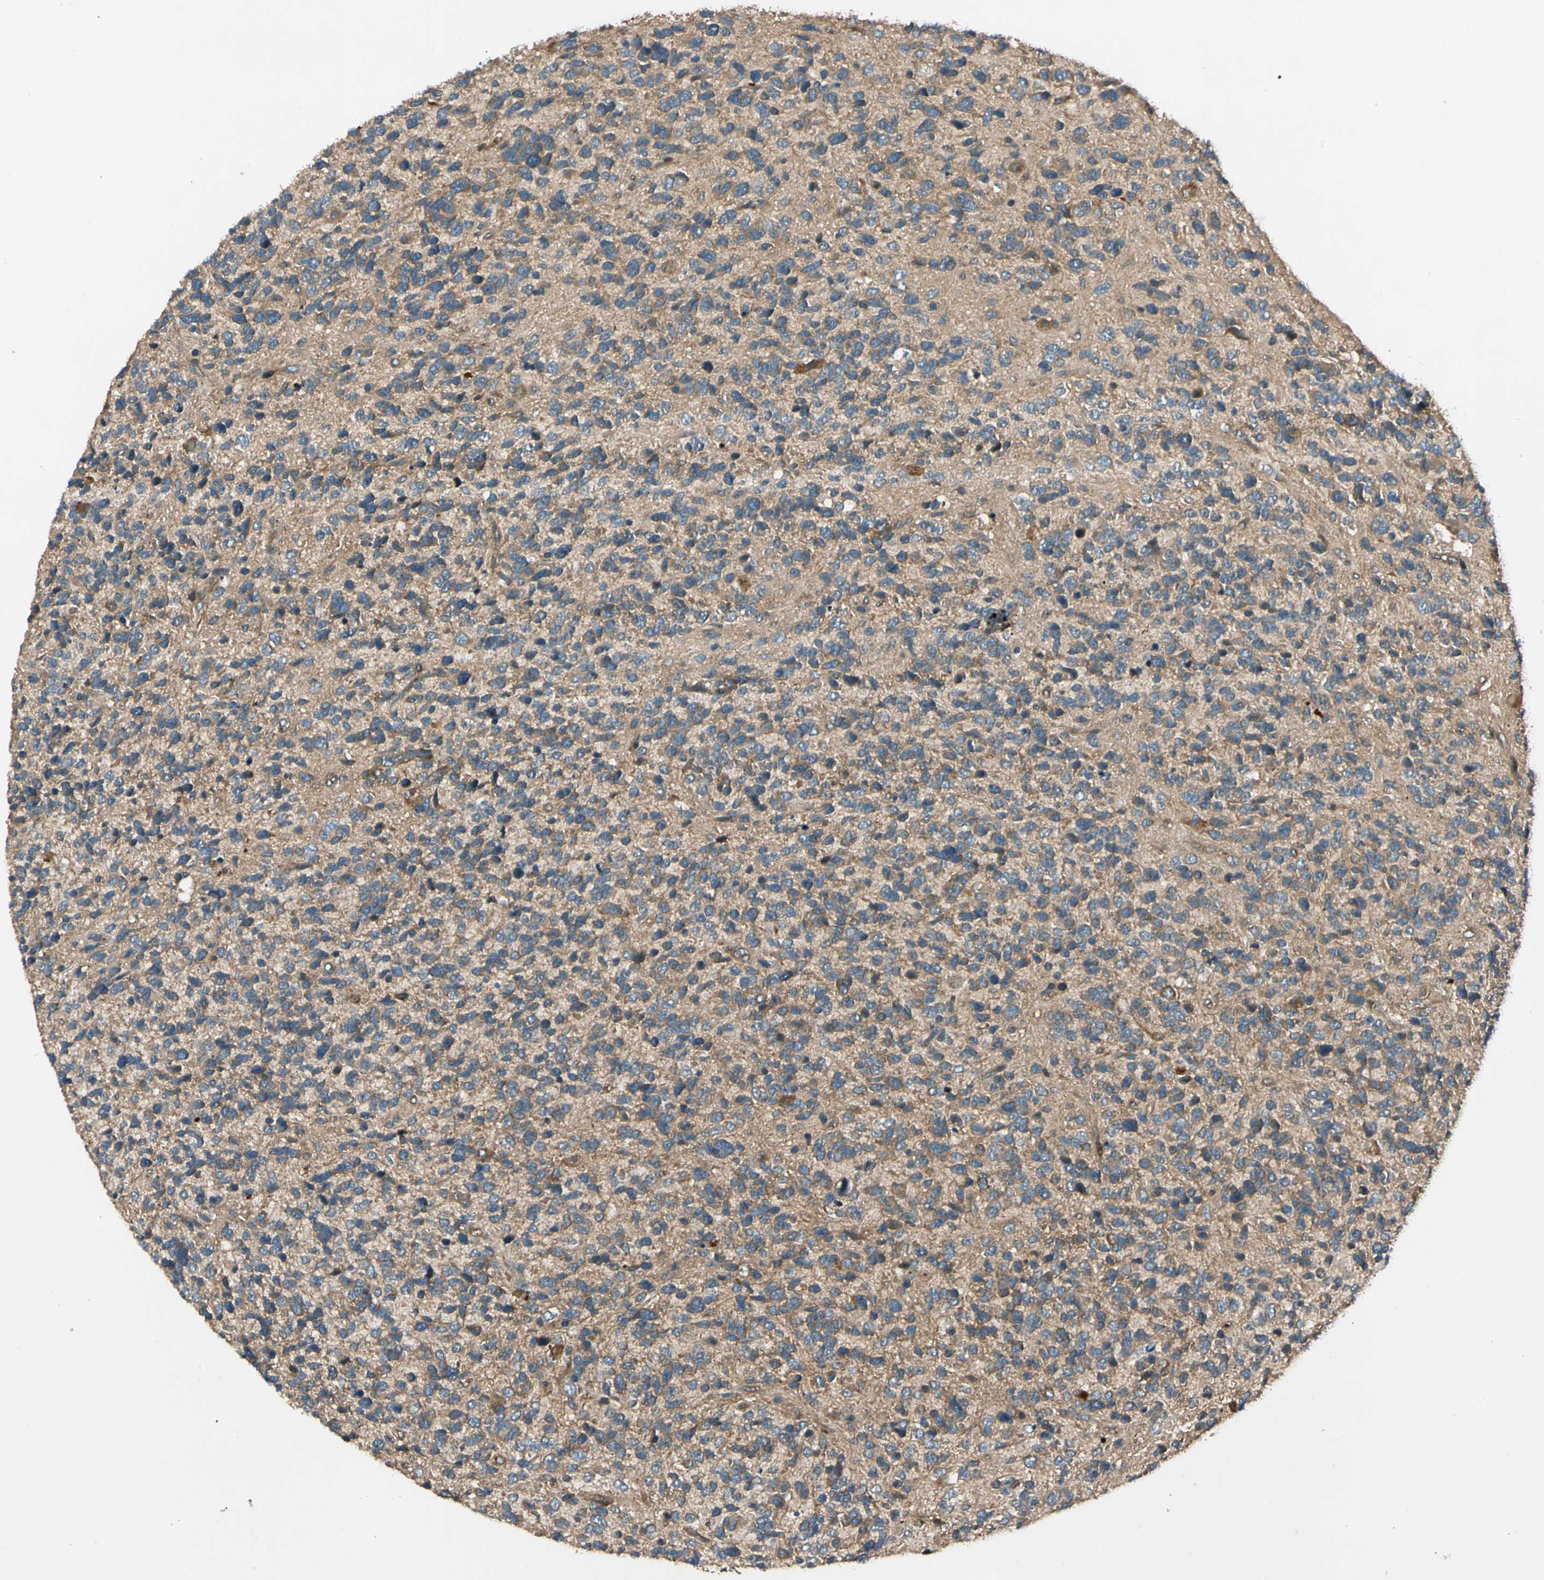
{"staining": {"intensity": "weak", "quantity": ">75%", "location": "cytoplasmic/membranous"}, "tissue": "glioma", "cell_type": "Tumor cells", "image_type": "cancer", "snomed": [{"axis": "morphology", "description": "Glioma, malignant, High grade"}, {"axis": "topography", "description": "Brain"}], "caption": "Immunohistochemistry micrograph of malignant glioma (high-grade) stained for a protein (brown), which displays low levels of weak cytoplasmic/membranous expression in approximately >75% of tumor cells.", "gene": "ROCK2", "patient": {"sex": "female", "age": 58}}